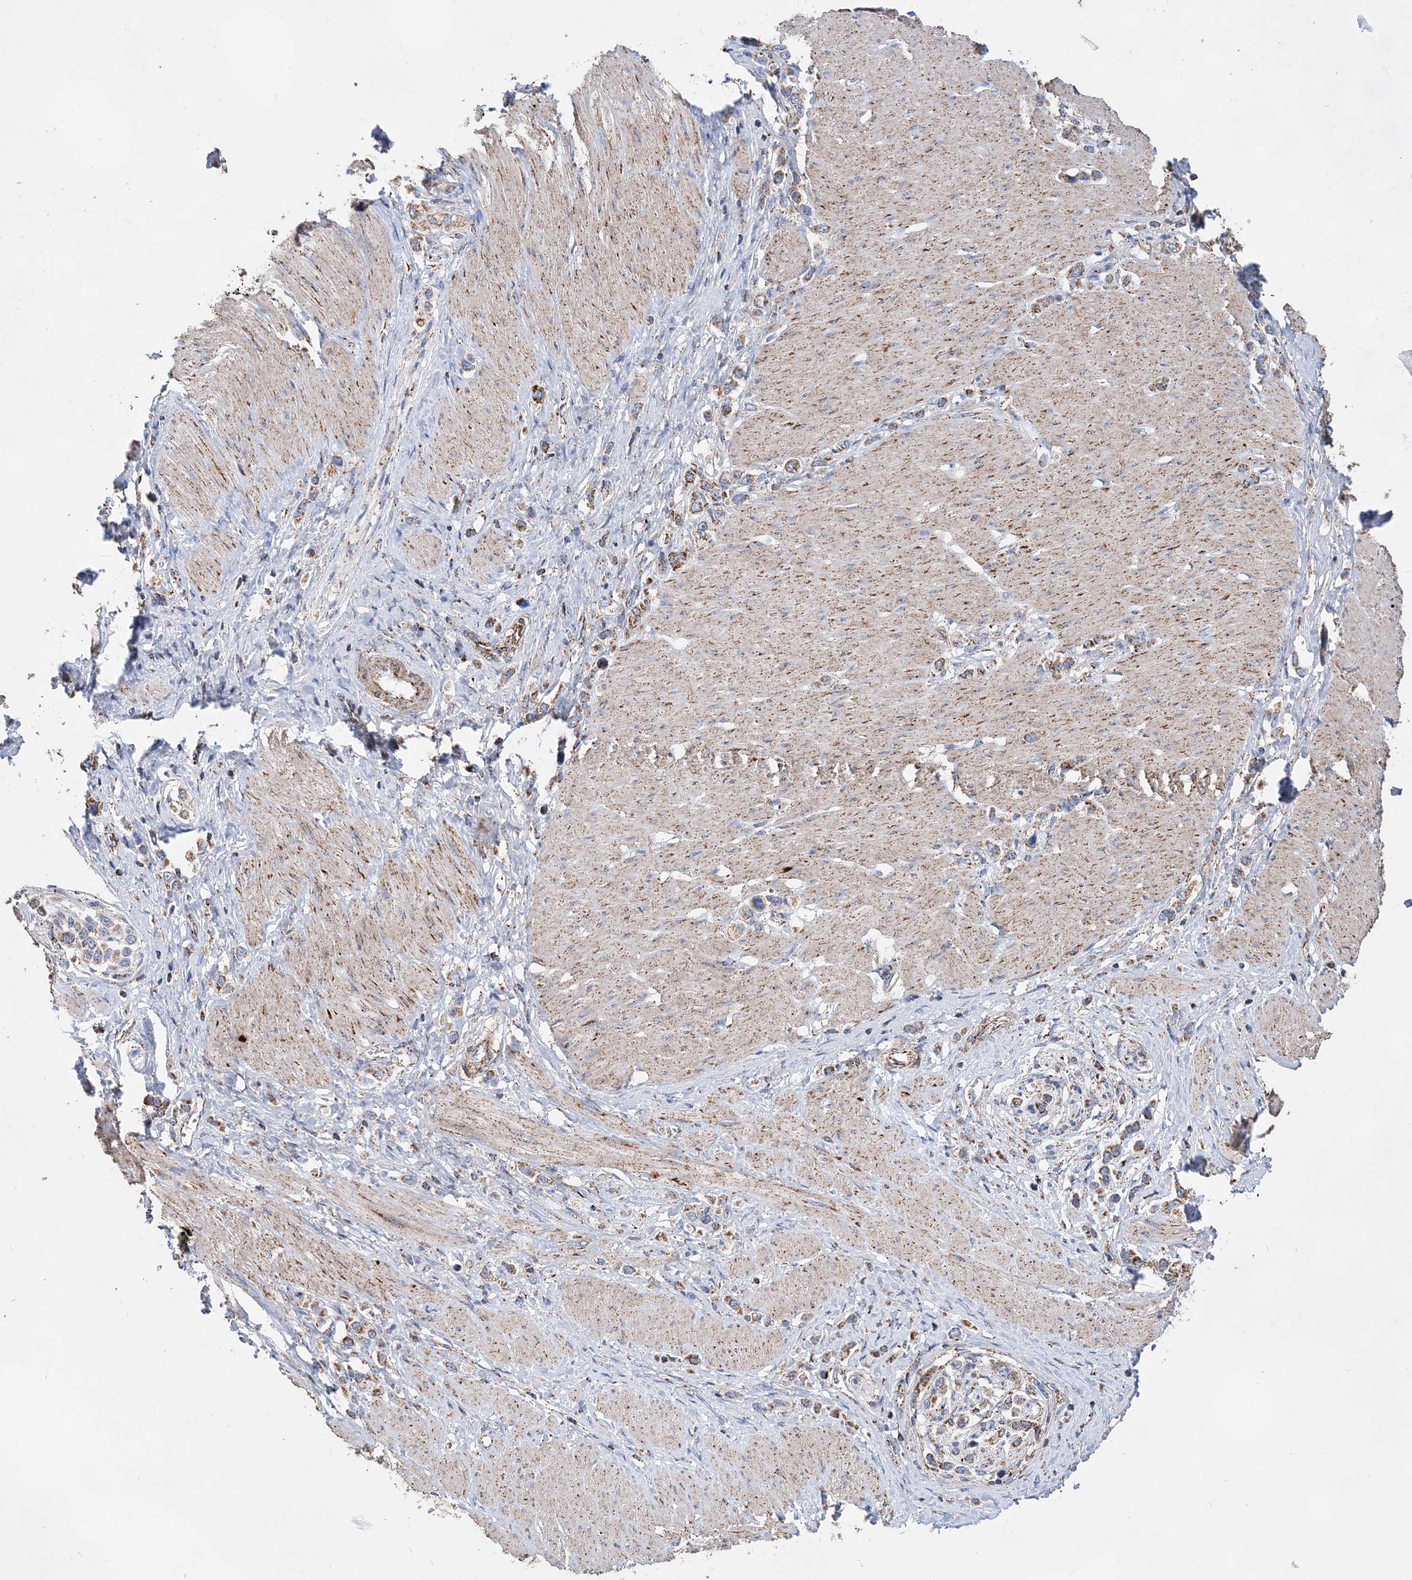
{"staining": {"intensity": "moderate", "quantity": ">75%", "location": "cytoplasmic/membranous"}, "tissue": "stomach cancer", "cell_type": "Tumor cells", "image_type": "cancer", "snomed": [{"axis": "morphology", "description": "Normal tissue, NOS"}, {"axis": "morphology", "description": "Adenocarcinoma, NOS"}, {"axis": "topography", "description": "Stomach, upper"}, {"axis": "topography", "description": "Stomach"}], "caption": "Tumor cells reveal medium levels of moderate cytoplasmic/membranous staining in about >75% of cells in human stomach cancer. Ihc stains the protein of interest in brown and the nuclei are stained blue.", "gene": "ACOT9", "patient": {"sex": "female", "age": 65}}